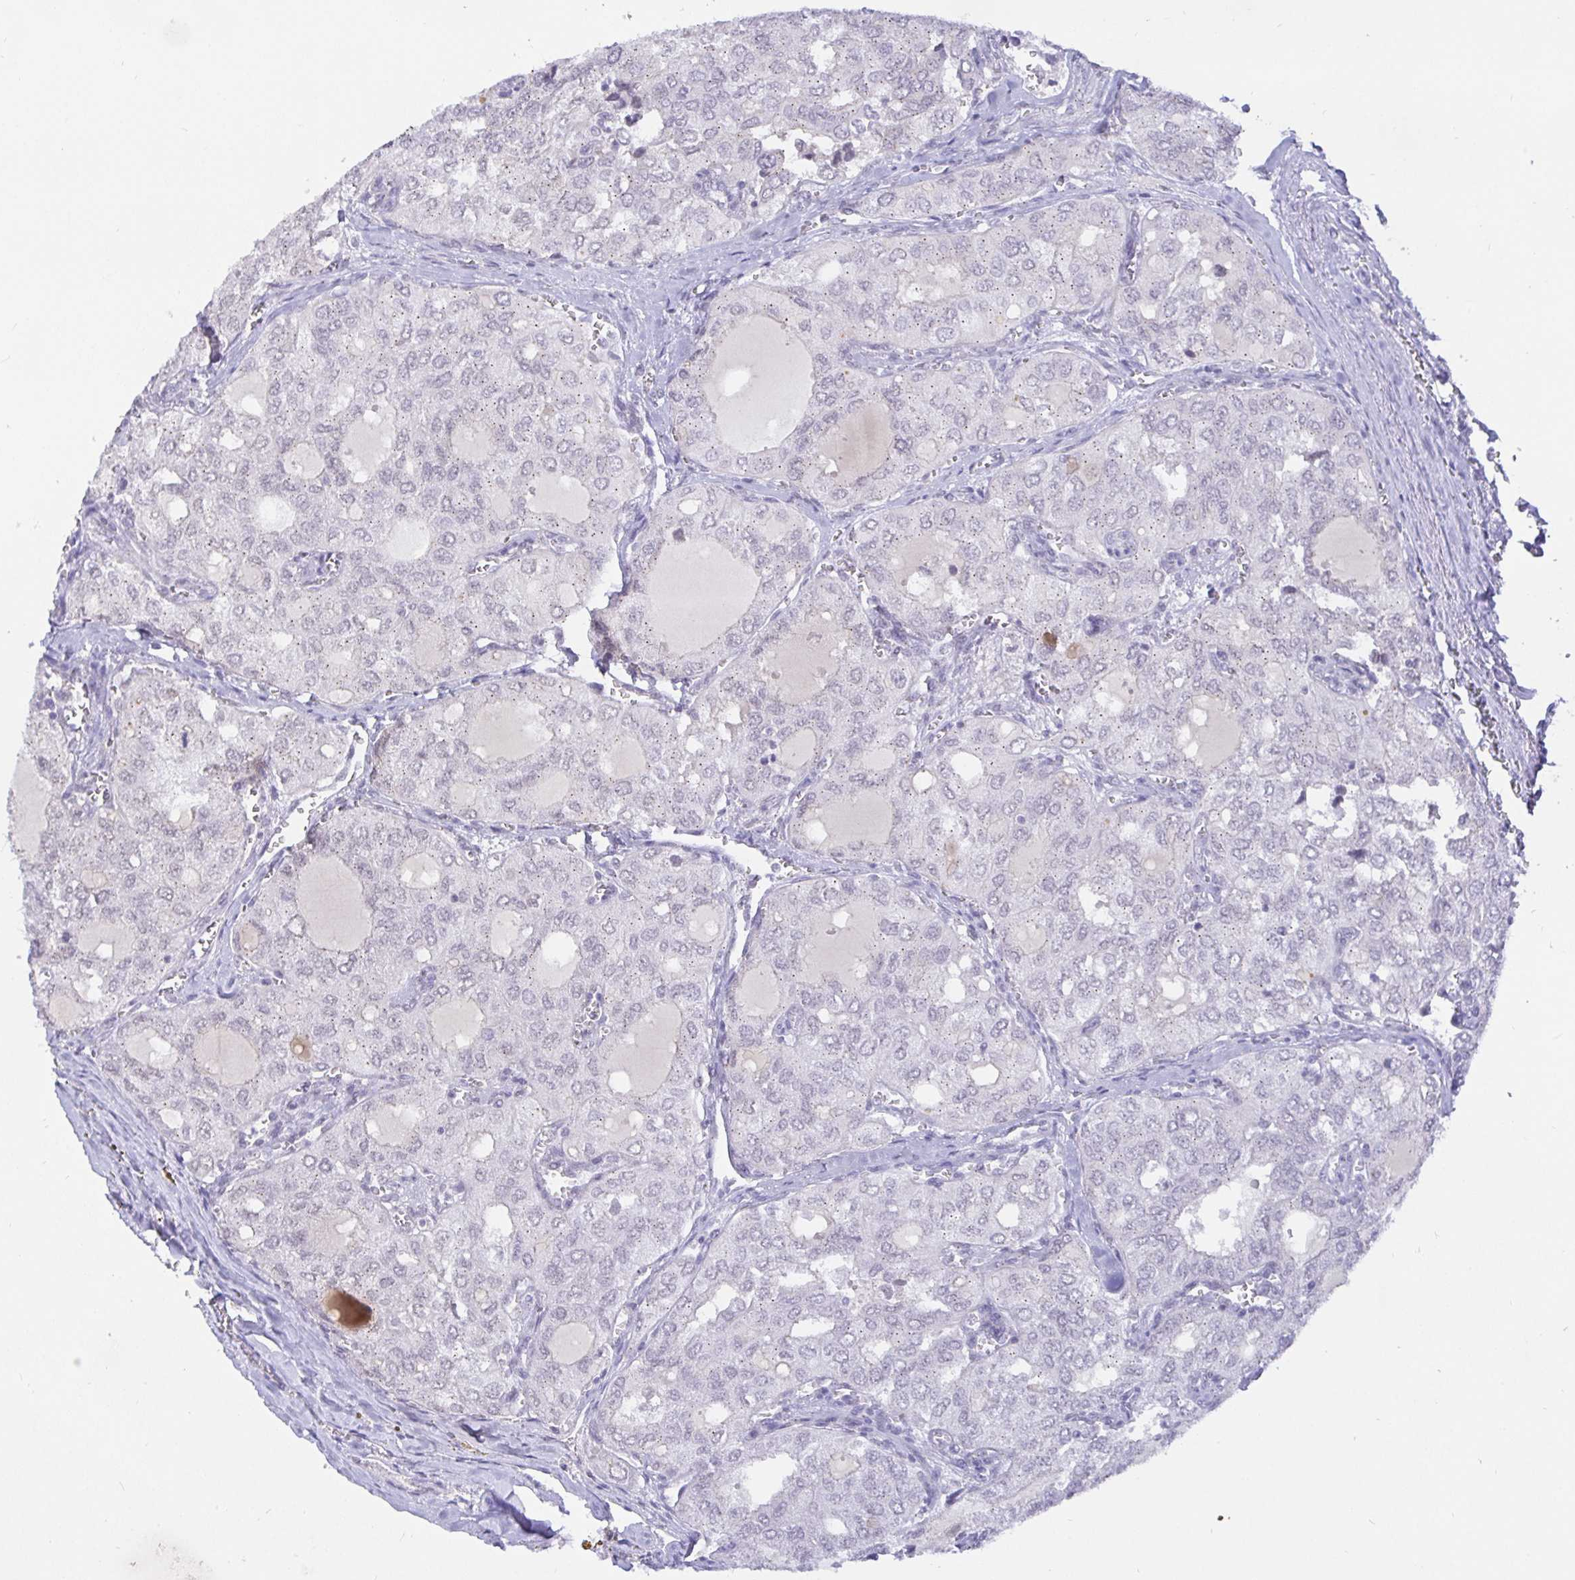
{"staining": {"intensity": "negative", "quantity": "none", "location": "none"}, "tissue": "thyroid cancer", "cell_type": "Tumor cells", "image_type": "cancer", "snomed": [{"axis": "morphology", "description": "Follicular adenoma carcinoma, NOS"}, {"axis": "topography", "description": "Thyroid gland"}], "caption": "Tumor cells are negative for protein expression in human thyroid cancer (follicular adenoma carcinoma).", "gene": "EZHIP", "patient": {"sex": "male", "age": 75}}